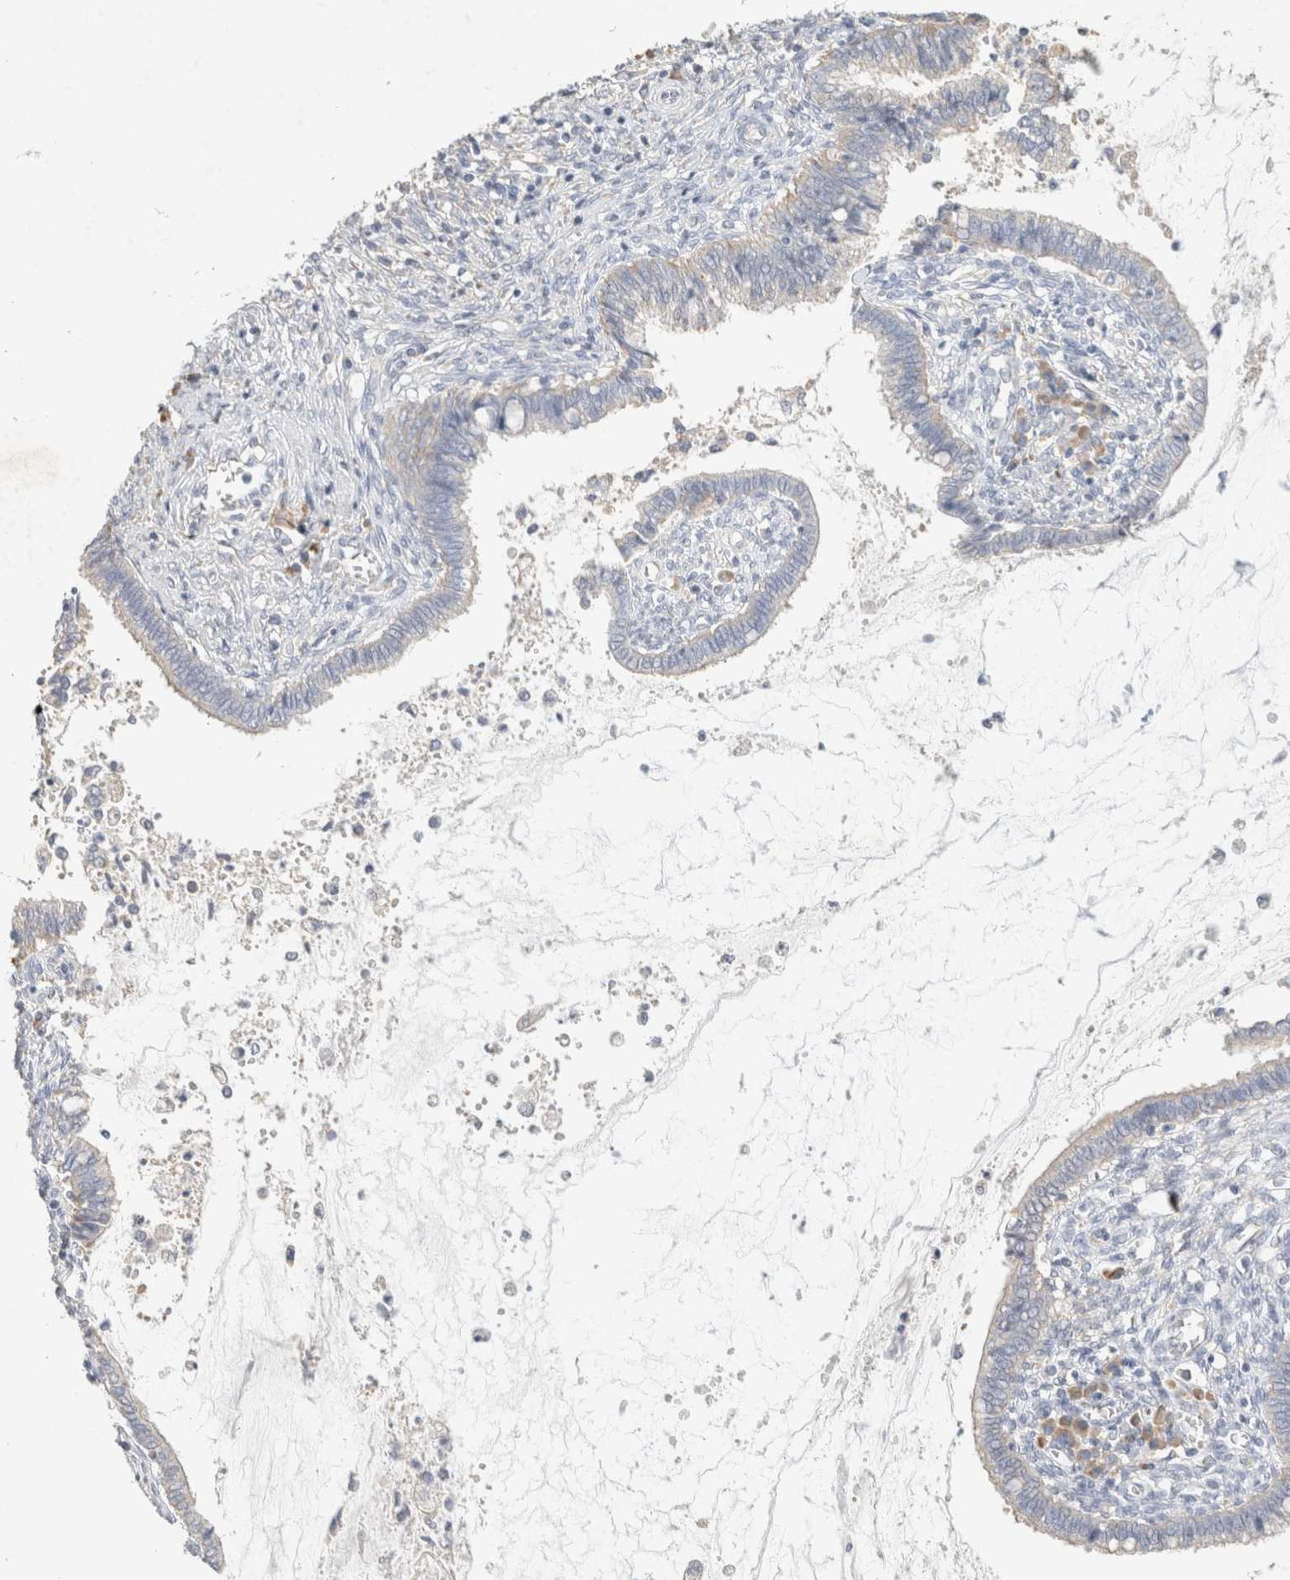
{"staining": {"intensity": "negative", "quantity": "none", "location": "none"}, "tissue": "cervical cancer", "cell_type": "Tumor cells", "image_type": "cancer", "snomed": [{"axis": "morphology", "description": "Adenocarcinoma, NOS"}, {"axis": "topography", "description": "Cervix"}], "caption": "Photomicrograph shows no significant protein positivity in tumor cells of cervical cancer. (Immunohistochemistry (ihc), brightfield microscopy, high magnification).", "gene": "NEFM", "patient": {"sex": "female", "age": 44}}